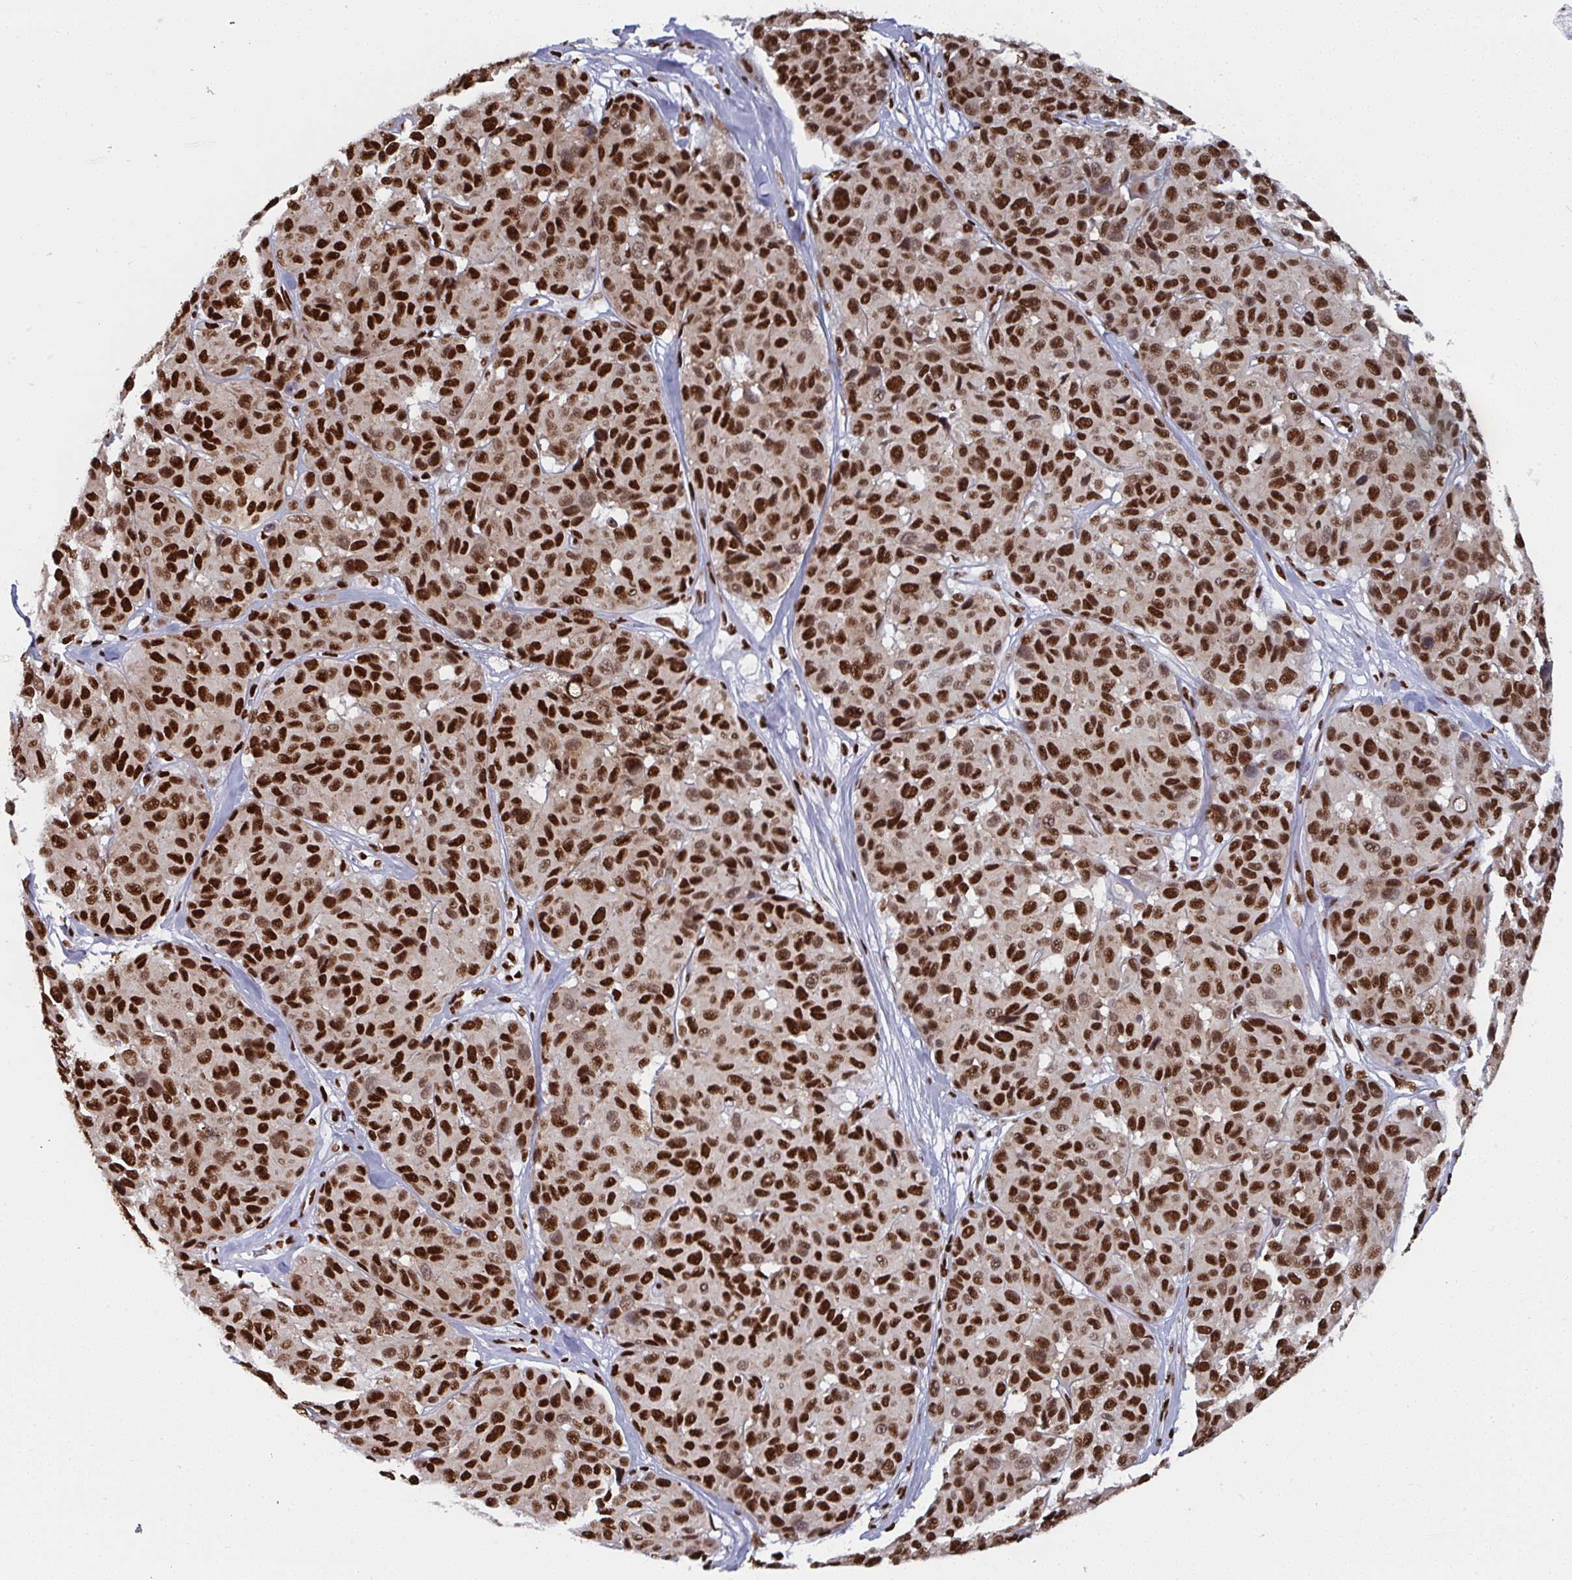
{"staining": {"intensity": "strong", "quantity": ">75%", "location": "nuclear"}, "tissue": "melanoma", "cell_type": "Tumor cells", "image_type": "cancer", "snomed": [{"axis": "morphology", "description": "Malignant melanoma, NOS"}, {"axis": "topography", "description": "Skin"}], "caption": "Approximately >75% of tumor cells in human melanoma display strong nuclear protein positivity as visualized by brown immunohistochemical staining.", "gene": "GAR1", "patient": {"sex": "female", "age": 66}}